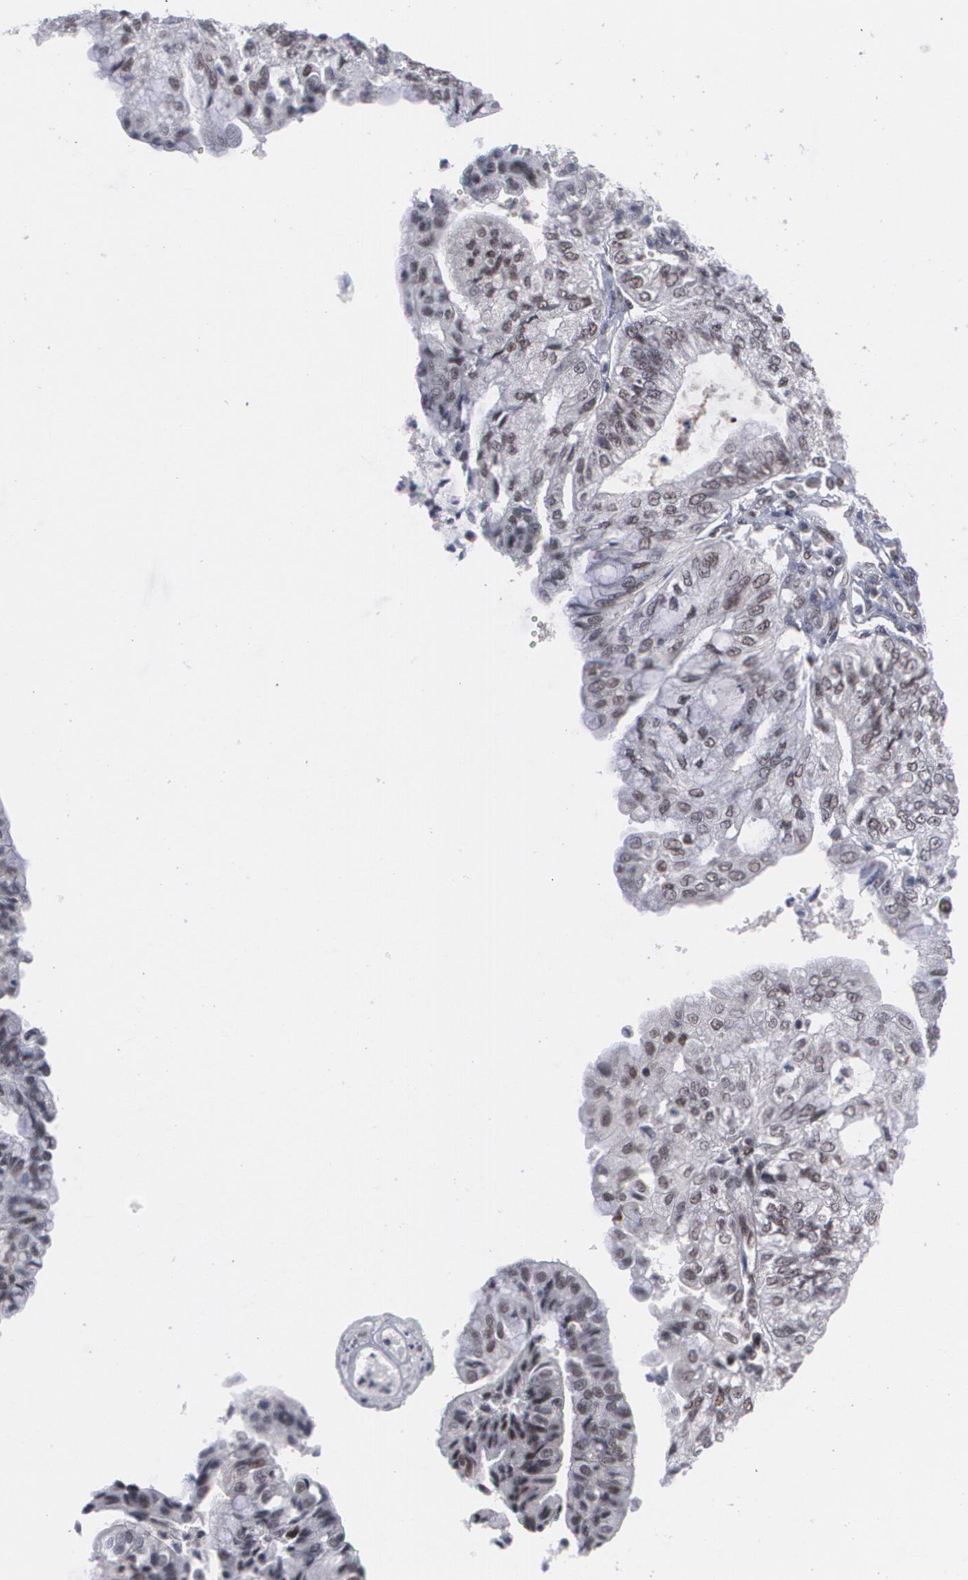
{"staining": {"intensity": "weak", "quantity": "<25%", "location": "nuclear"}, "tissue": "endometrial cancer", "cell_type": "Tumor cells", "image_type": "cancer", "snomed": [{"axis": "morphology", "description": "Adenocarcinoma, NOS"}, {"axis": "topography", "description": "Endometrium"}], "caption": "Immunohistochemical staining of human adenocarcinoma (endometrial) shows no significant expression in tumor cells.", "gene": "MCL1", "patient": {"sex": "female", "age": 59}}